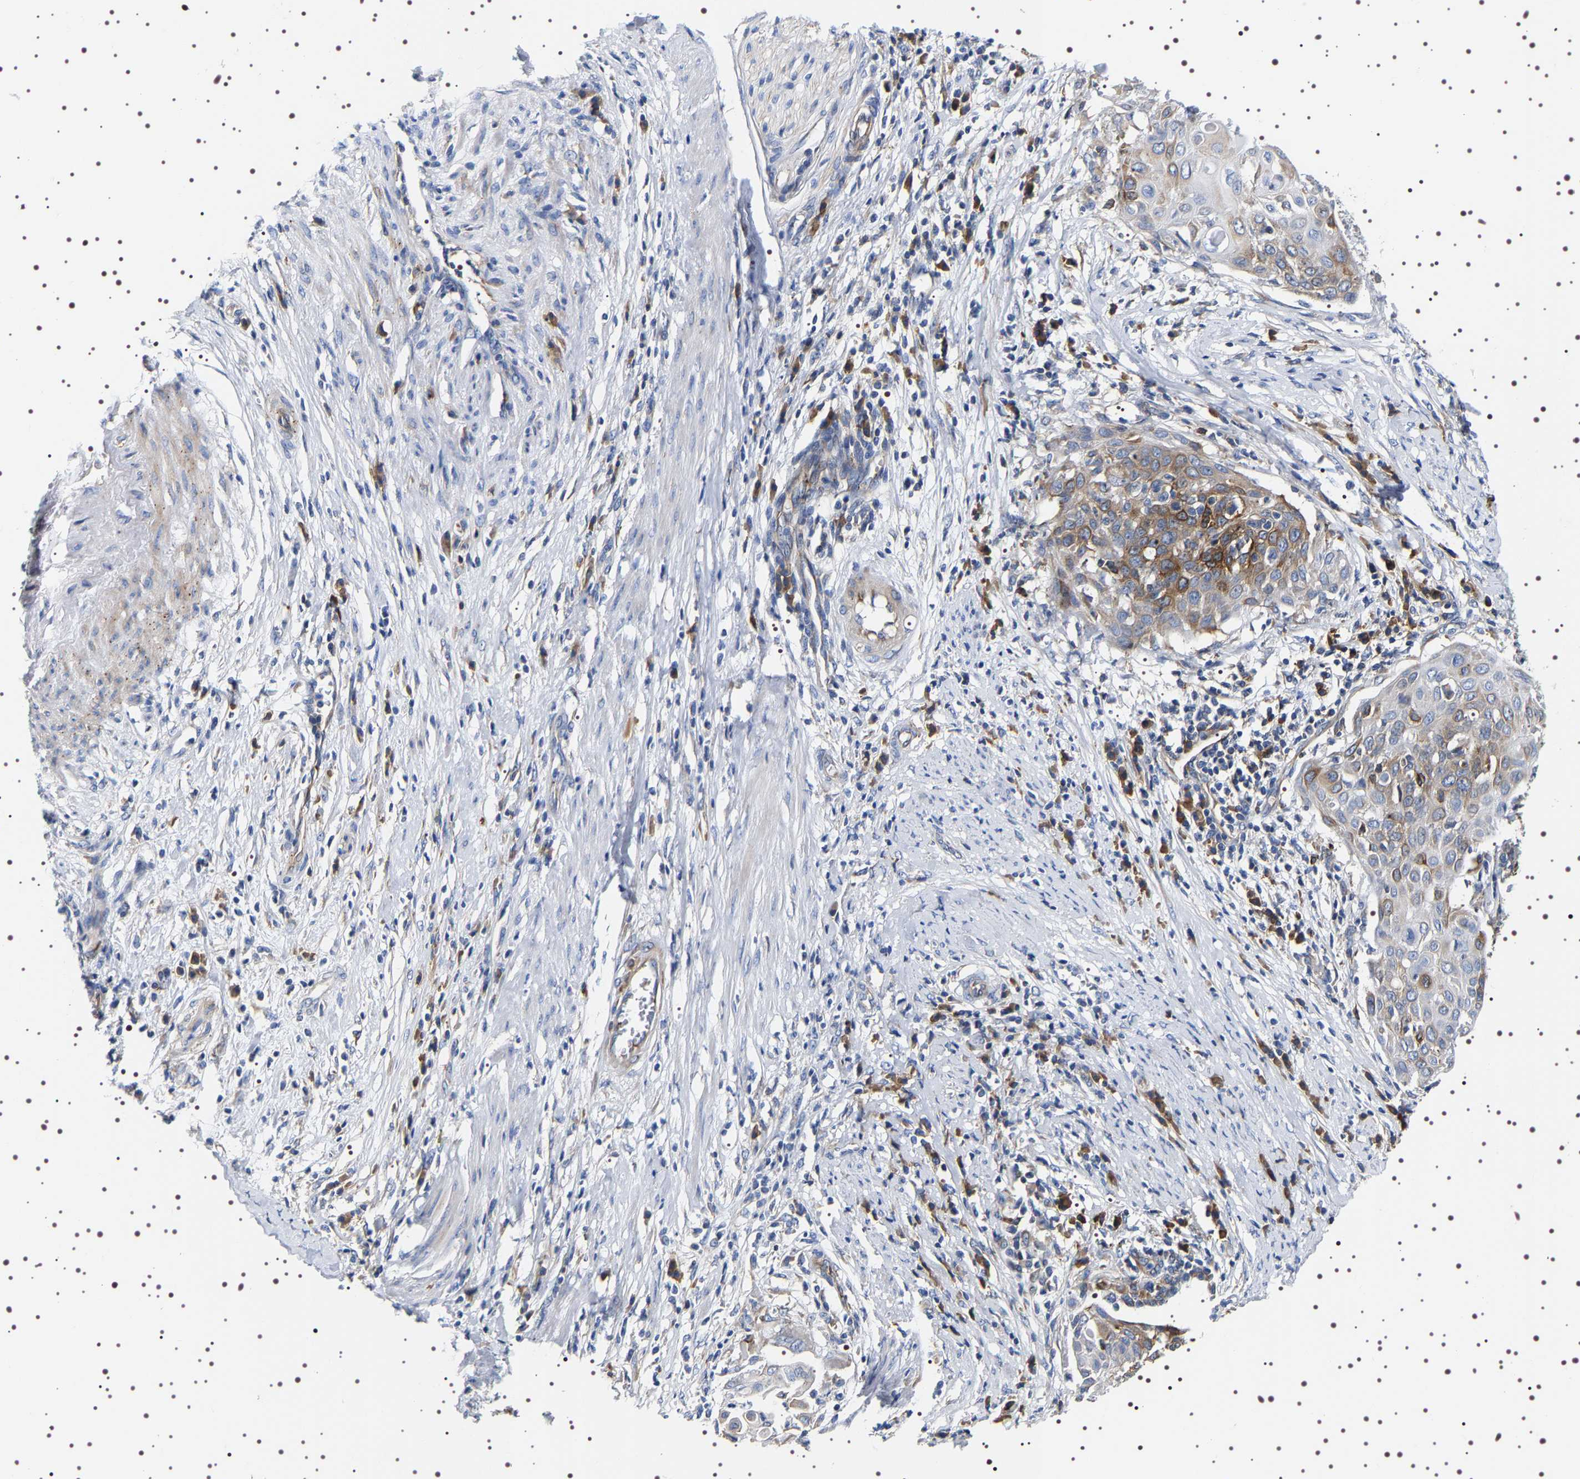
{"staining": {"intensity": "moderate", "quantity": "25%-75%", "location": "cytoplasmic/membranous"}, "tissue": "cervical cancer", "cell_type": "Tumor cells", "image_type": "cancer", "snomed": [{"axis": "morphology", "description": "Squamous cell carcinoma, NOS"}, {"axis": "topography", "description": "Cervix"}], "caption": "The photomicrograph exhibits a brown stain indicating the presence of a protein in the cytoplasmic/membranous of tumor cells in cervical squamous cell carcinoma.", "gene": "SQLE", "patient": {"sex": "female", "age": 39}}